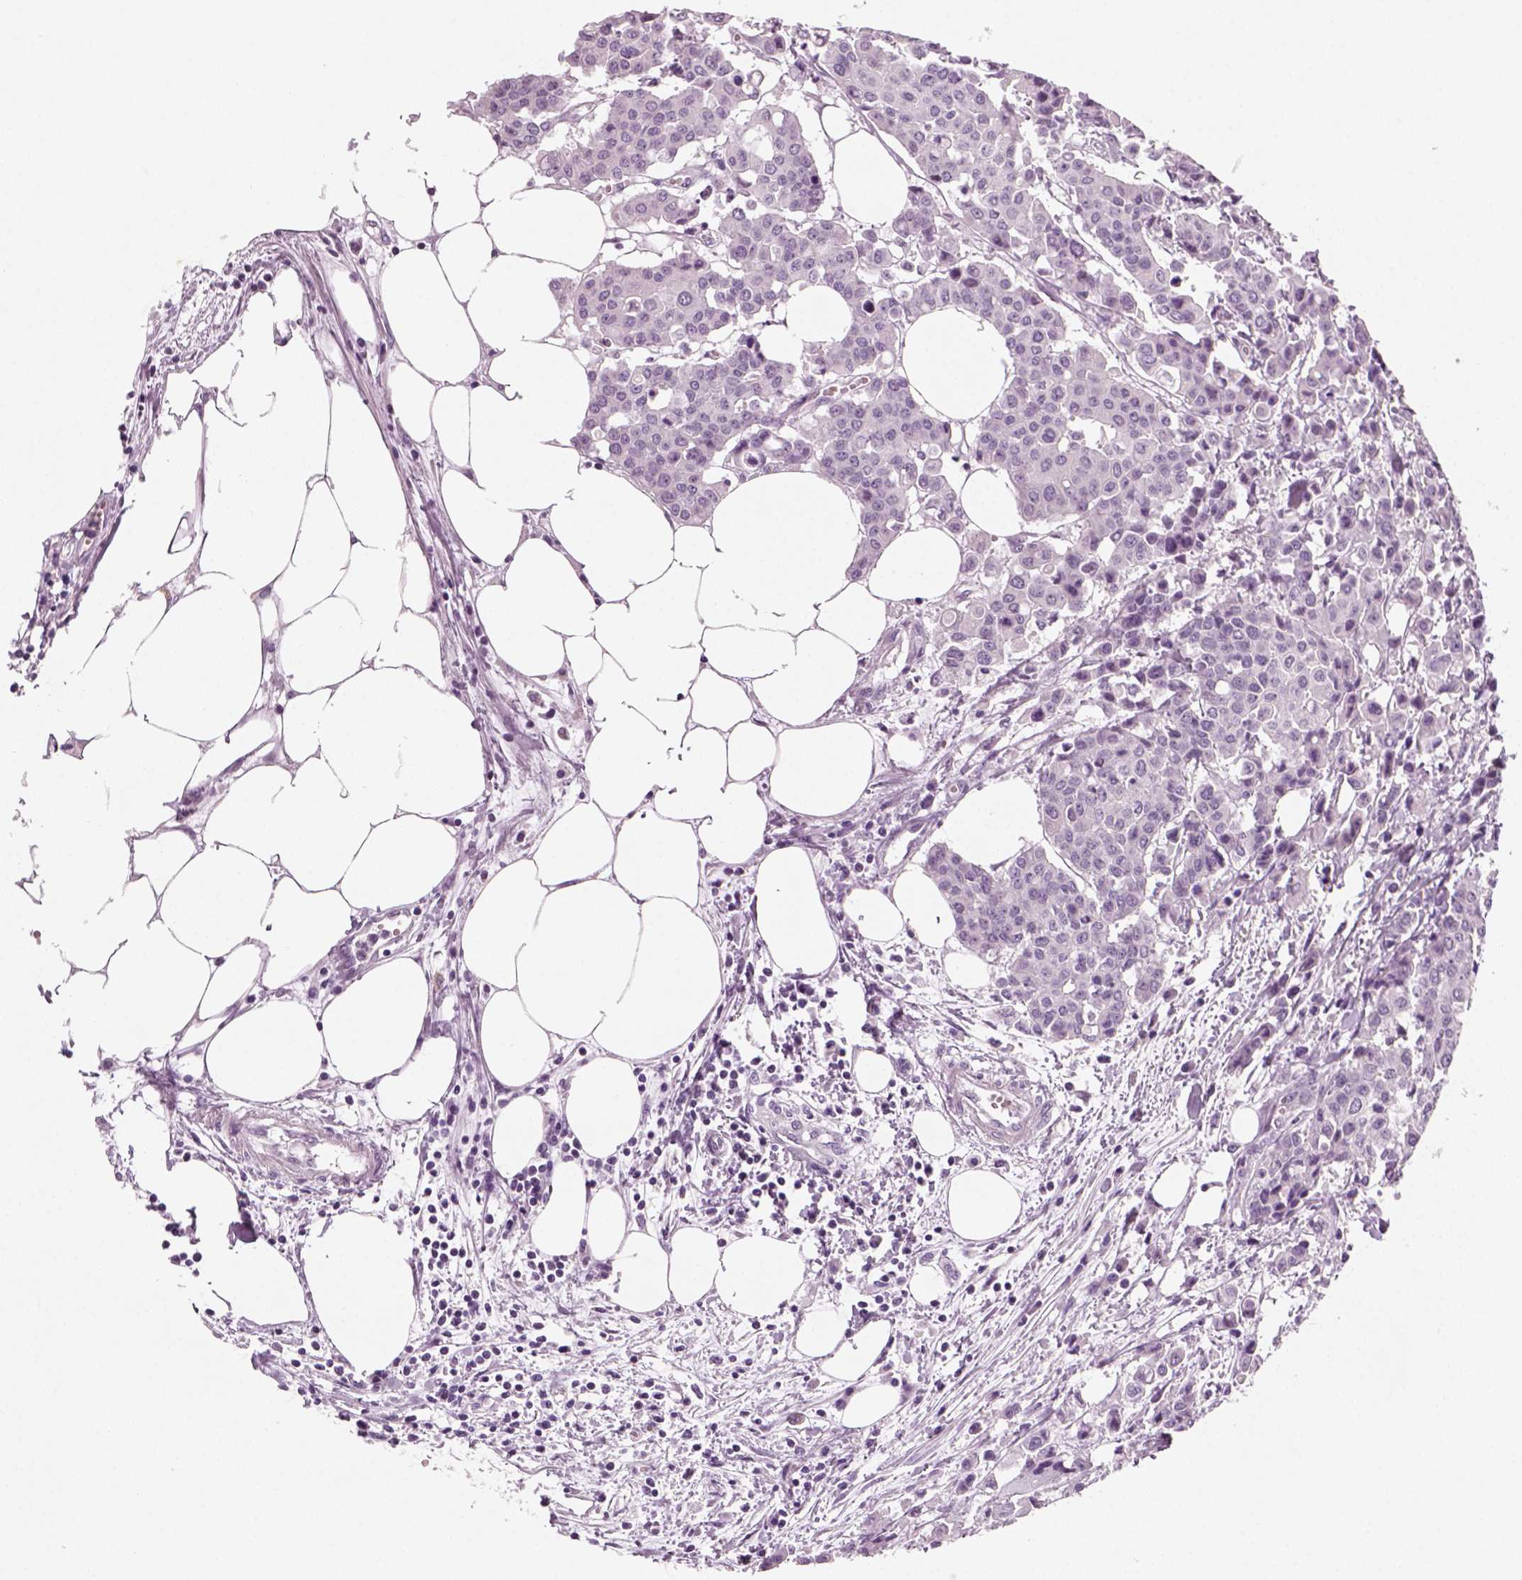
{"staining": {"intensity": "negative", "quantity": "none", "location": "none"}, "tissue": "carcinoid", "cell_type": "Tumor cells", "image_type": "cancer", "snomed": [{"axis": "morphology", "description": "Carcinoid, malignant, NOS"}, {"axis": "topography", "description": "Colon"}], "caption": "Carcinoid was stained to show a protein in brown. There is no significant staining in tumor cells.", "gene": "SPATA31E1", "patient": {"sex": "male", "age": 81}}